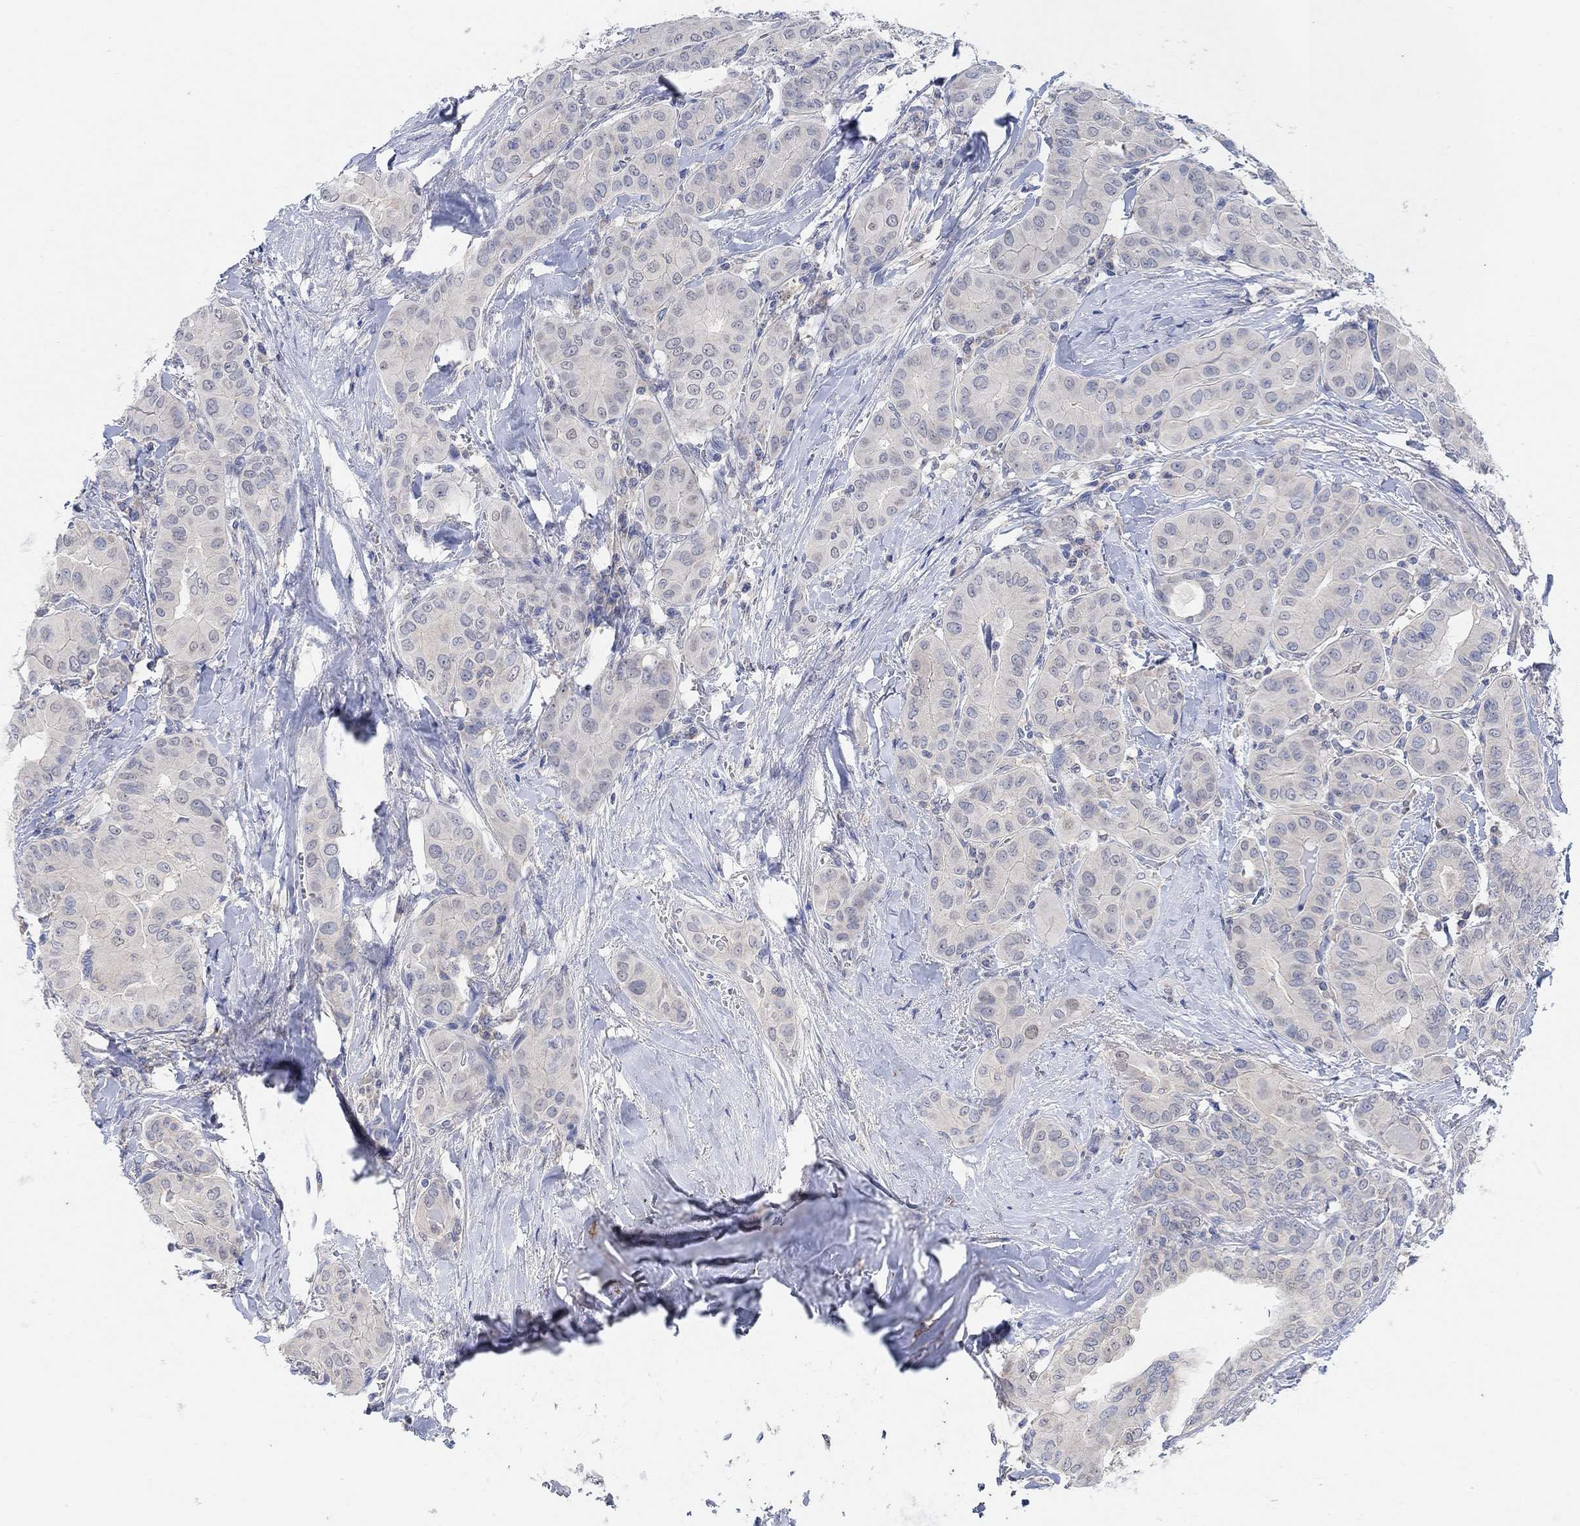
{"staining": {"intensity": "negative", "quantity": "none", "location": "none"}, "tissue": "thyroid cancer", "cell_type": "Tumor cells", "image_type": "cancer", "snomed": [{"axis": "morphology", "description": "Papillary adenocarcinoma, NOS"}, {"axis": "topography", "description": "Thyroid gland"}], "caption": "IHC of thyroid cancer (papillary adenocarcinoma) demonstrates no staining in tumor cells. (DAB (3,3'-diaminobenzidine) immunohistochemistry (IHC), high magnification).", "gene": "RIMS1", "patient": {"sex": "female", "age": 37}}